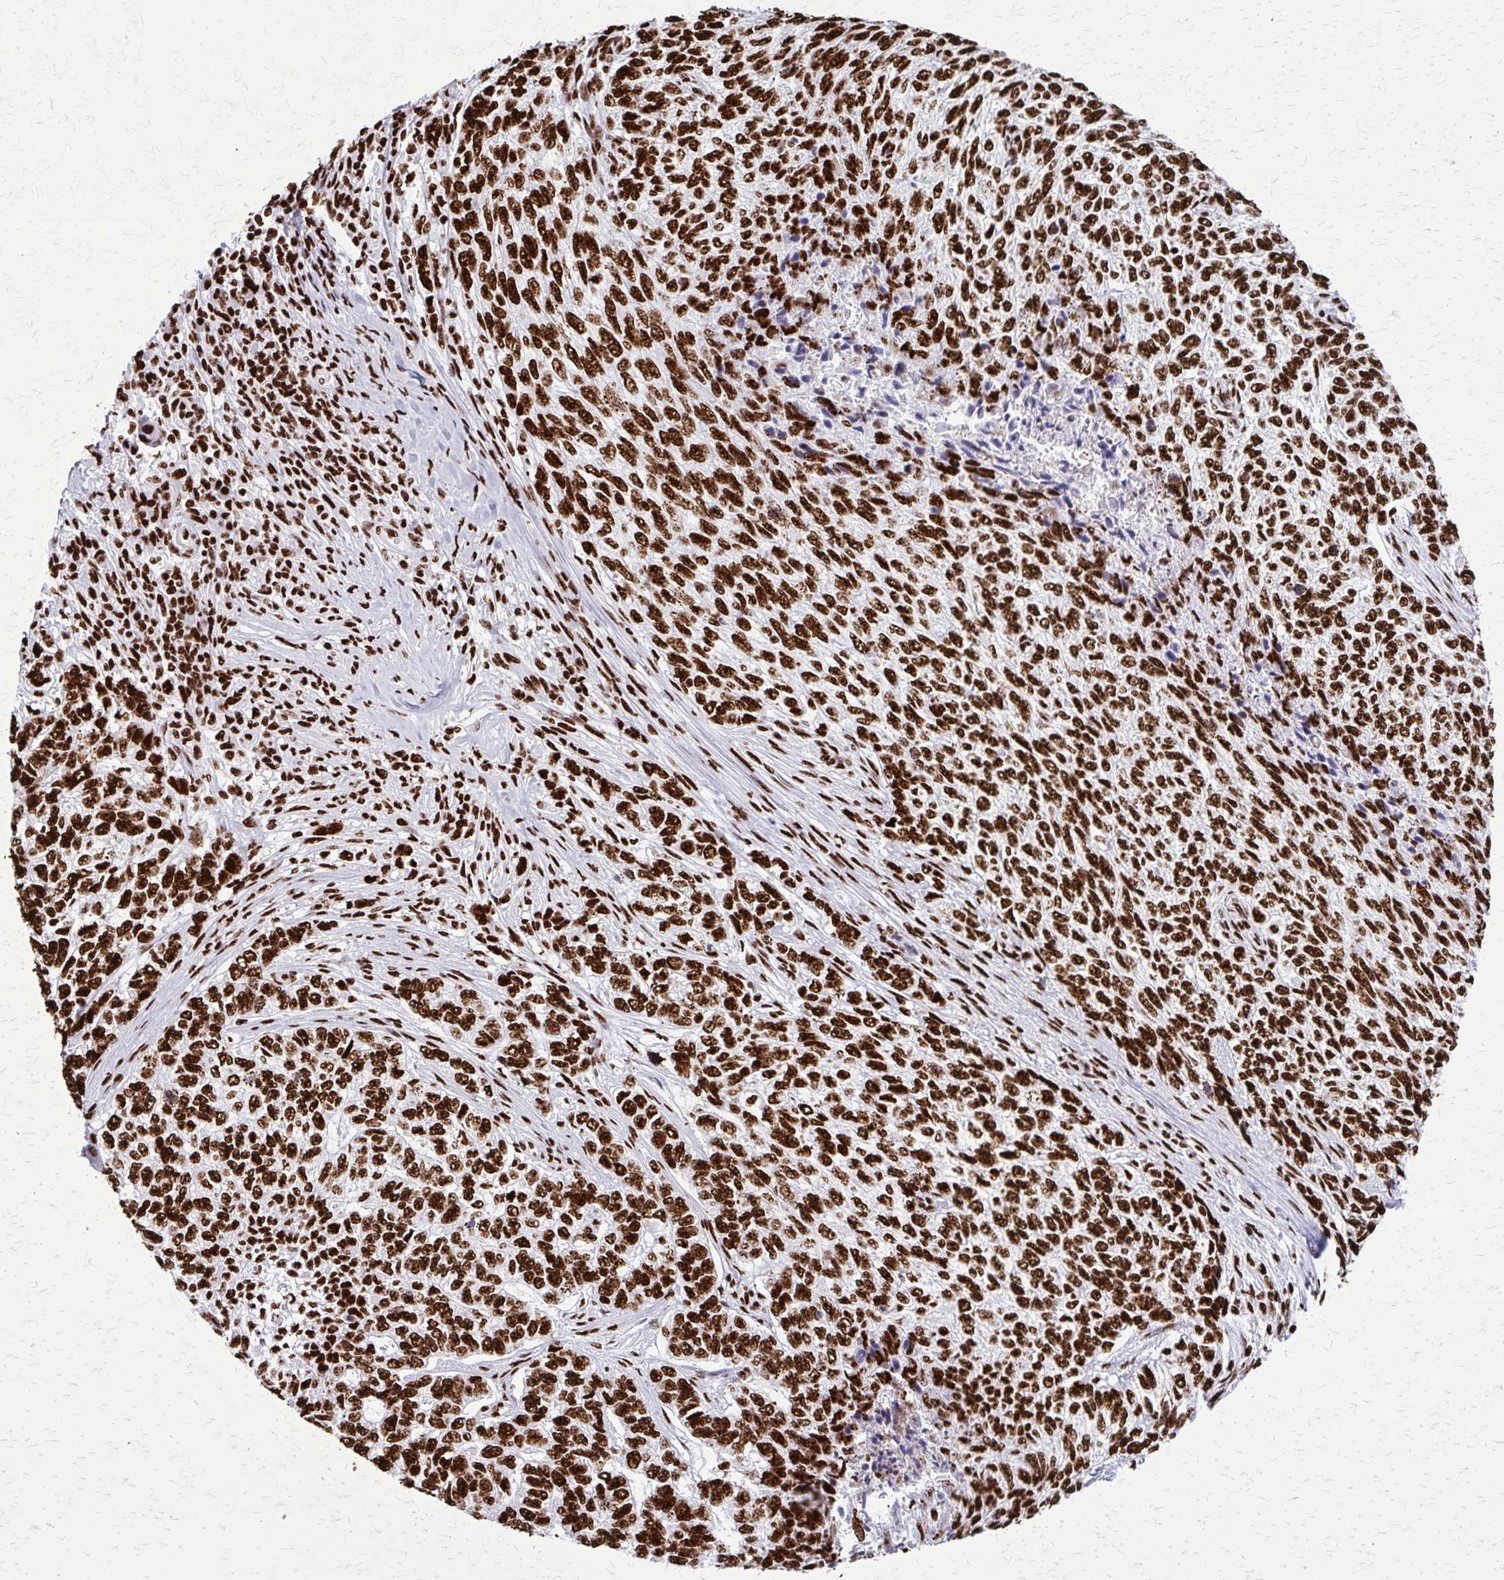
{"staining": {"intensity": "strong", "quantity": ">75%", "location": "nuclear"}, "tissue": "skin cancer", "cell_type": "Tumor cells", "image_type": "cancer", "snomed": [{"axis": "morphology", "description": "Basal cell carcinoma"}, {"axis": "topography", "description": "Skin"}], "caption": "DAB (3,3'-diaminobenzidine) immunohistochemical staining of human skin basal cell carcinoma reveals strong nuclear protein expression in about >75% of tumor cells.", "gene": "SFPQ", "patient": {"sex": "female", "age": 65}}